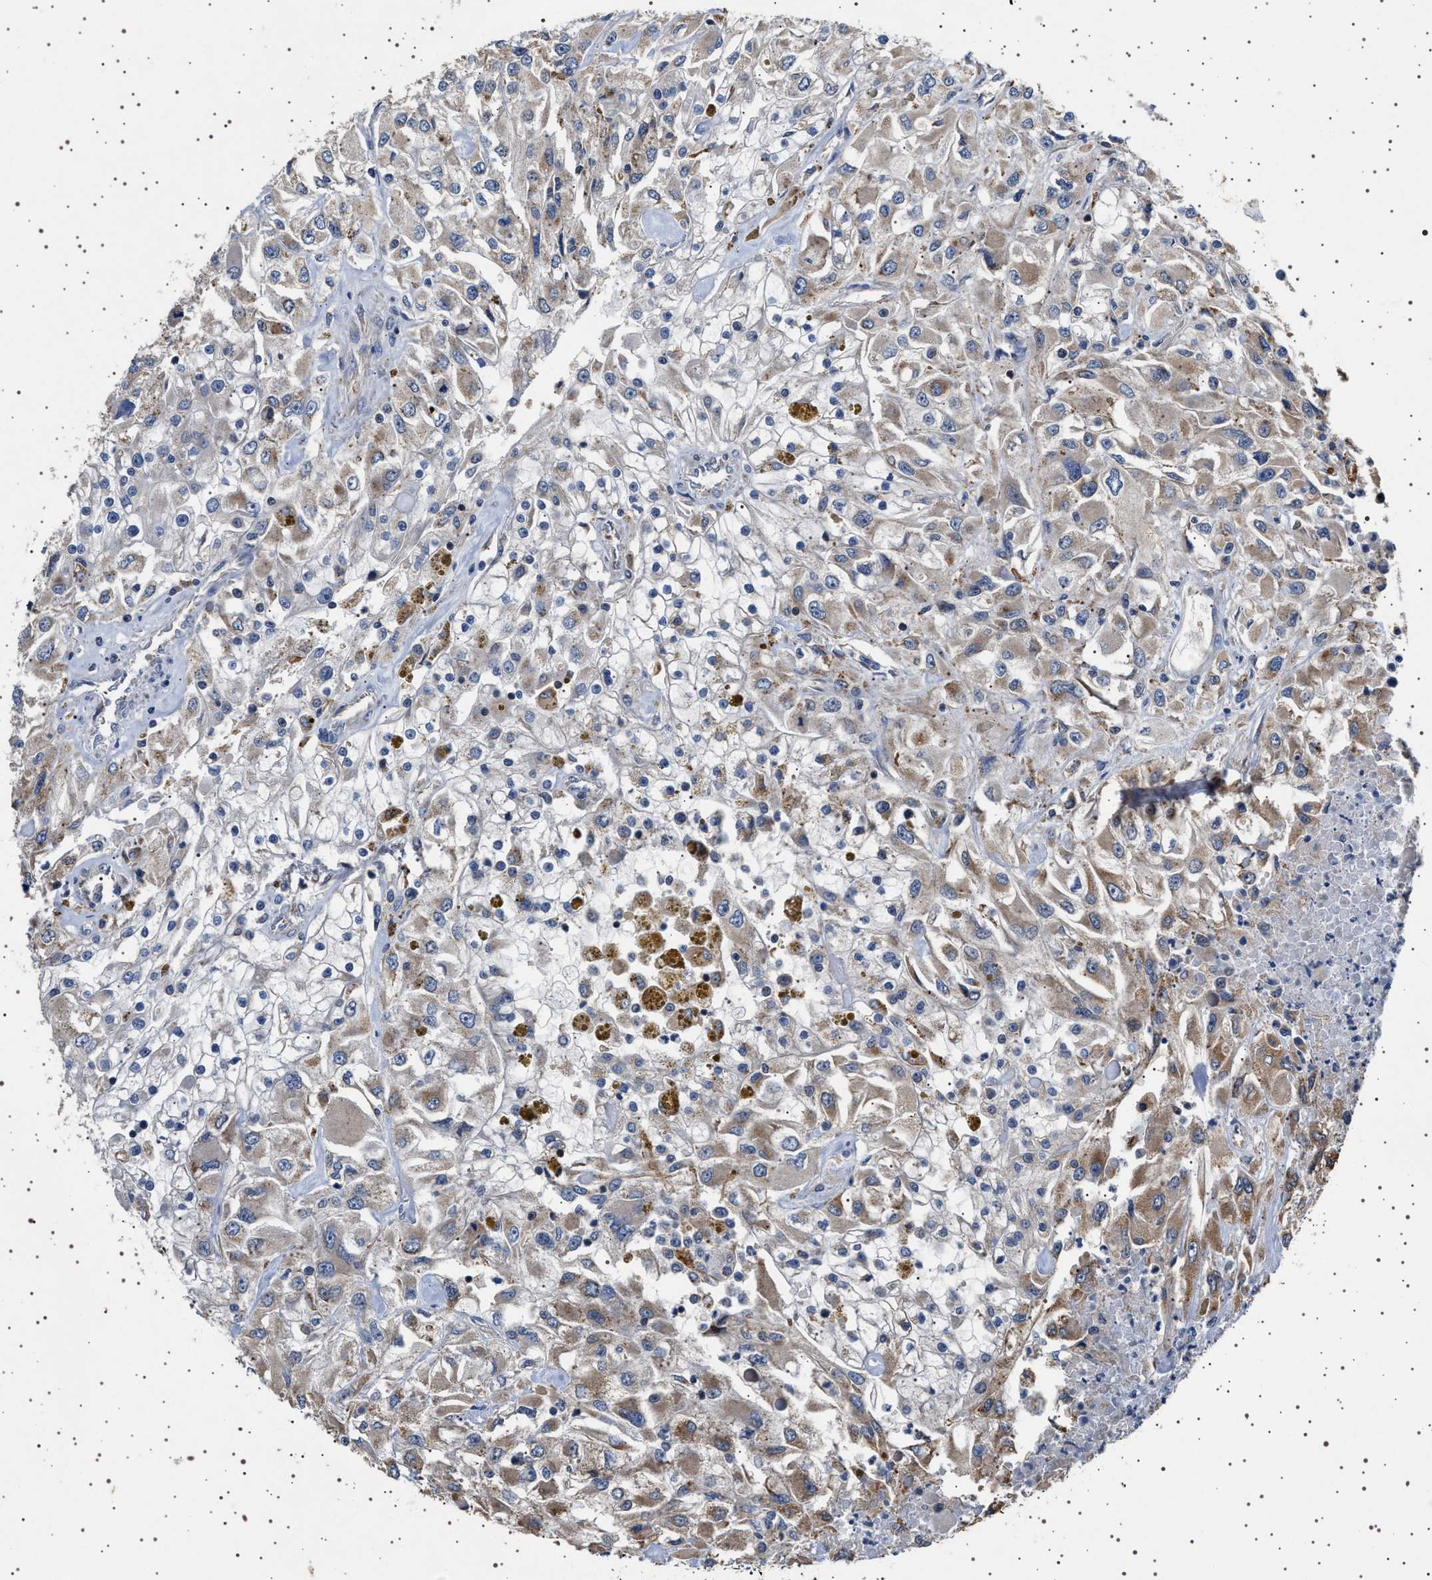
{"staining": {"intensity": "moderate", "quantity": "<25%", "location": "cytoplasmic/membranous"}, "tissue": "renal cancer", "cell_type": "Tumor cells", "image_type": "cancer", "snomed": [{"axis": "morphology", "description": "Adenocarcinoma, NOS"}, {"axis": "topography", "description": "Kidney"}], "caption": "The photomicrograph demonstrates staining of adenocarcinoma (renal), revealing moderate cytoplasmic/membranous protein expression (brown color) within tumor cells.", "gene": "TRUB2", "patient": {"sex": "female", "age": 52}}